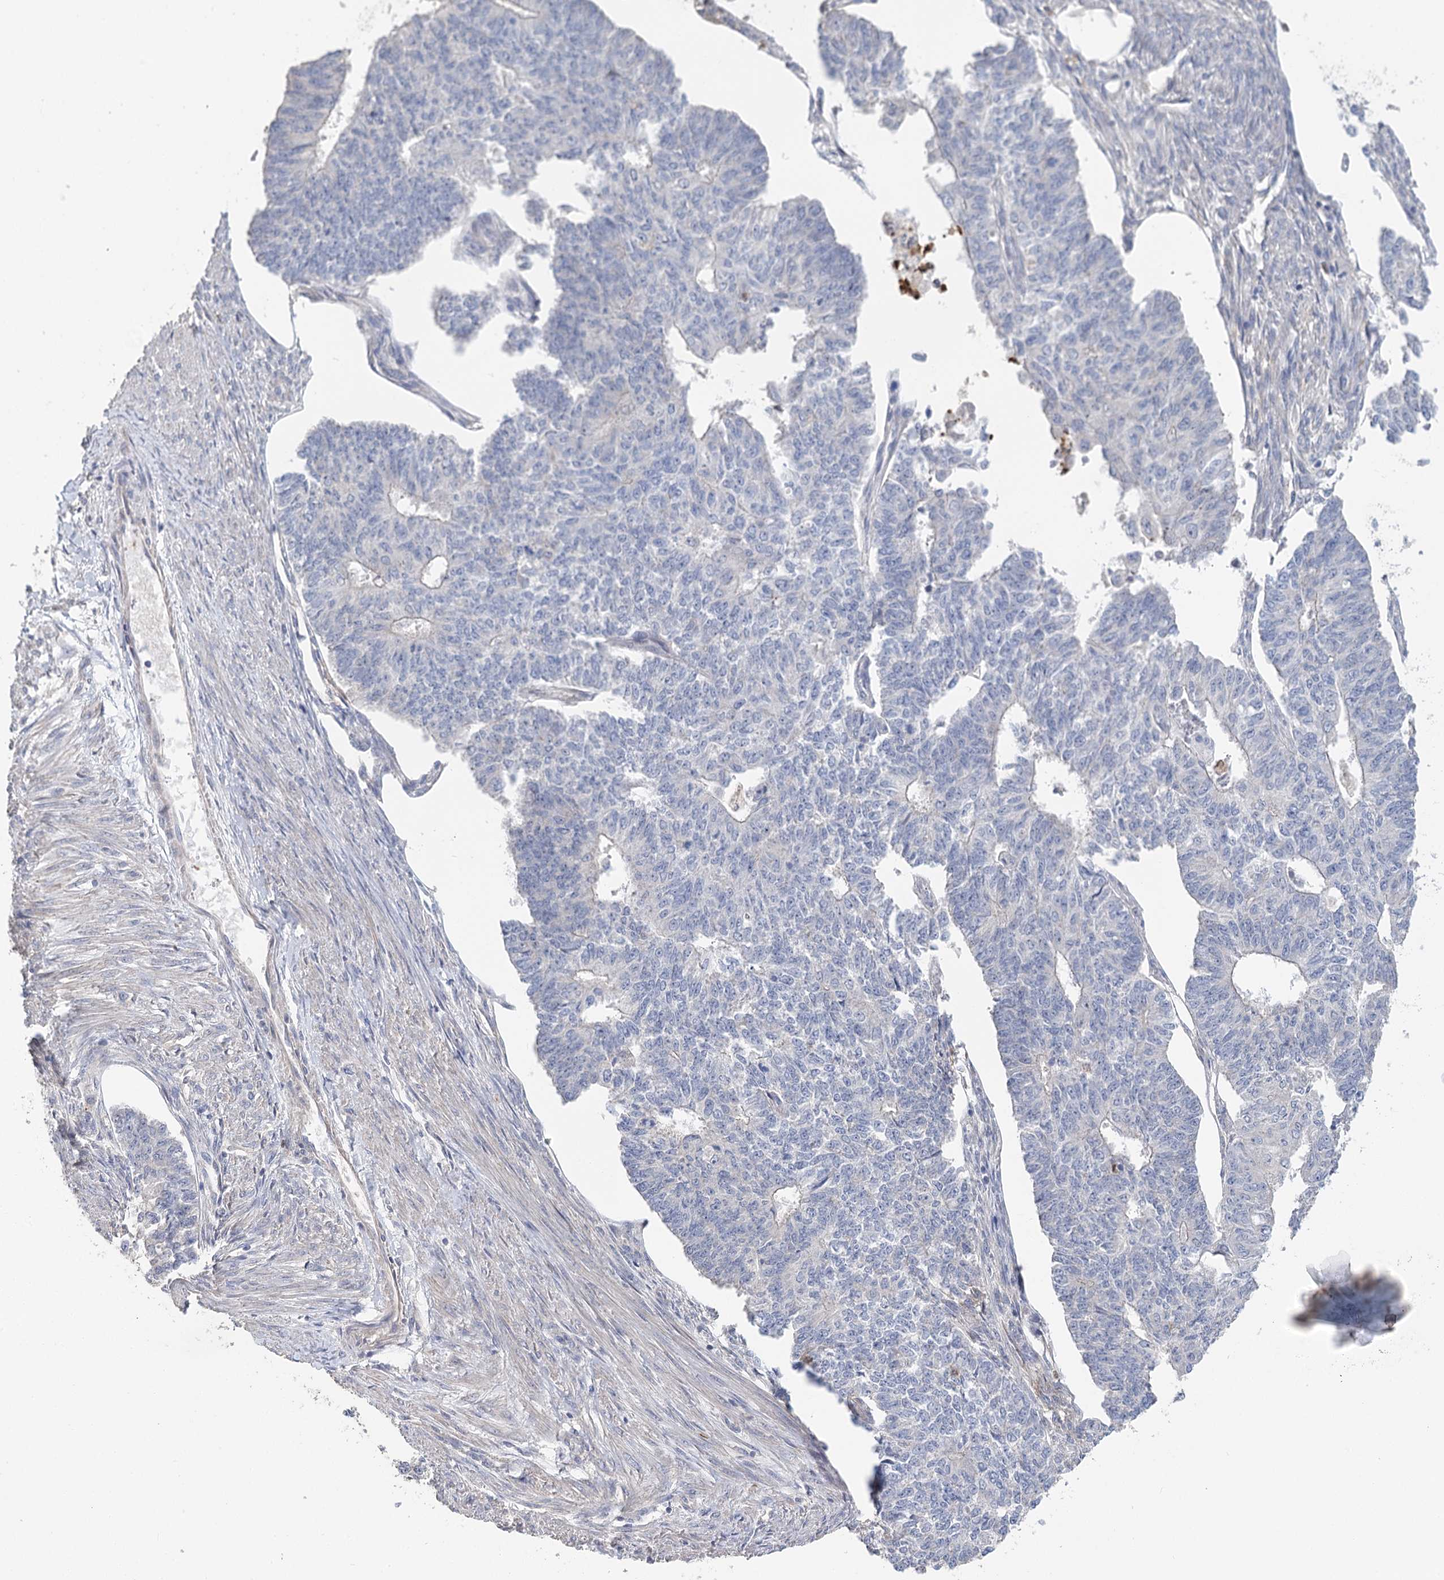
{"staining": {"intensity": "negative", "quantity": "none", "location": "none"}, "tissue": "endometrial cancer", "cell_type": "Tumor cells", "image_type": "cancer", "snomed": [{"axis": "morphology", "description": "Adenocarcinoma, NOS"}, {"axis": "topography", "description": "Endometrium"}], "caption": "Micrograph shows no protein positivity in tumor cells of endometrial cancer tissue.", "gene": "EPB41L5", "patient": {"sex": "female", "age": 32}}